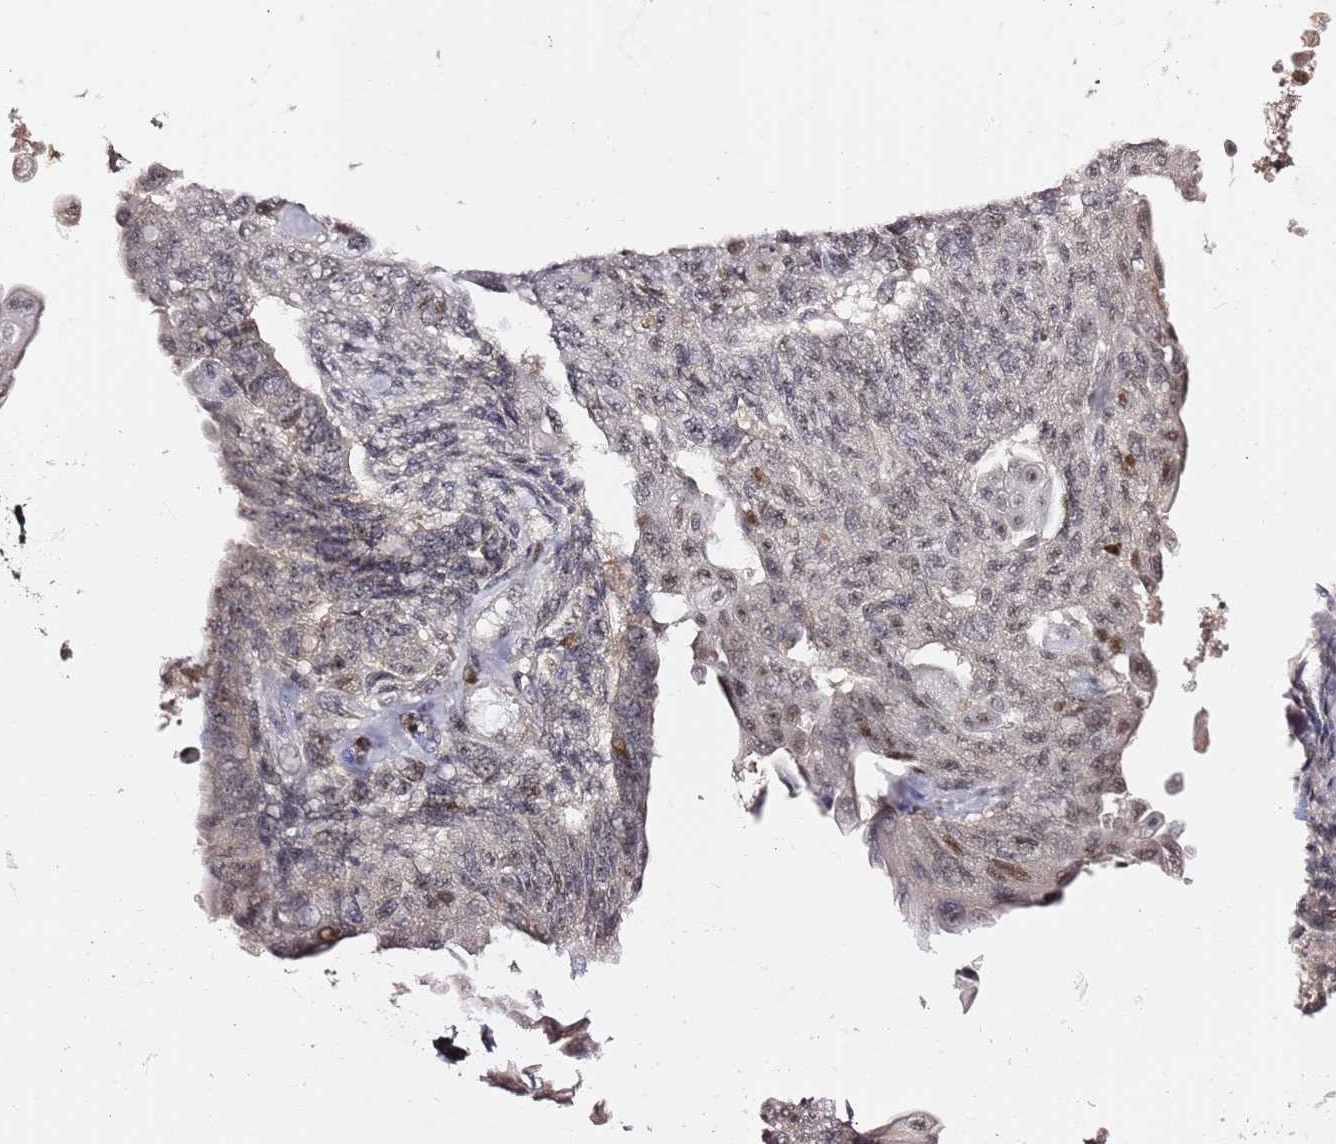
{"staining": {"intensity": "moderate", "quantity": "25%-75%", "location": "nuclear"}, "tissue": "endometrial cancer", "cell_type": "Tumor cells", "image_type": "cancer", "snomed": [{"axis": "morphology", "description": "Adenocarcinoma, NOS"}, {"axis": "topography", "description": "Endometrium"}], "caption": "Immunohistochemistry photomicrograph of neoplastic tissue: adenocarcinoma (endometrial) stained using immunohistochemistry exhibits medium levels of moderate protein expression localized specifically in the nuclear of tumor cells, appearing as a nuclear brown color.", "gene": "FCF1", "patient": {"sex": "female", "age": 32}}